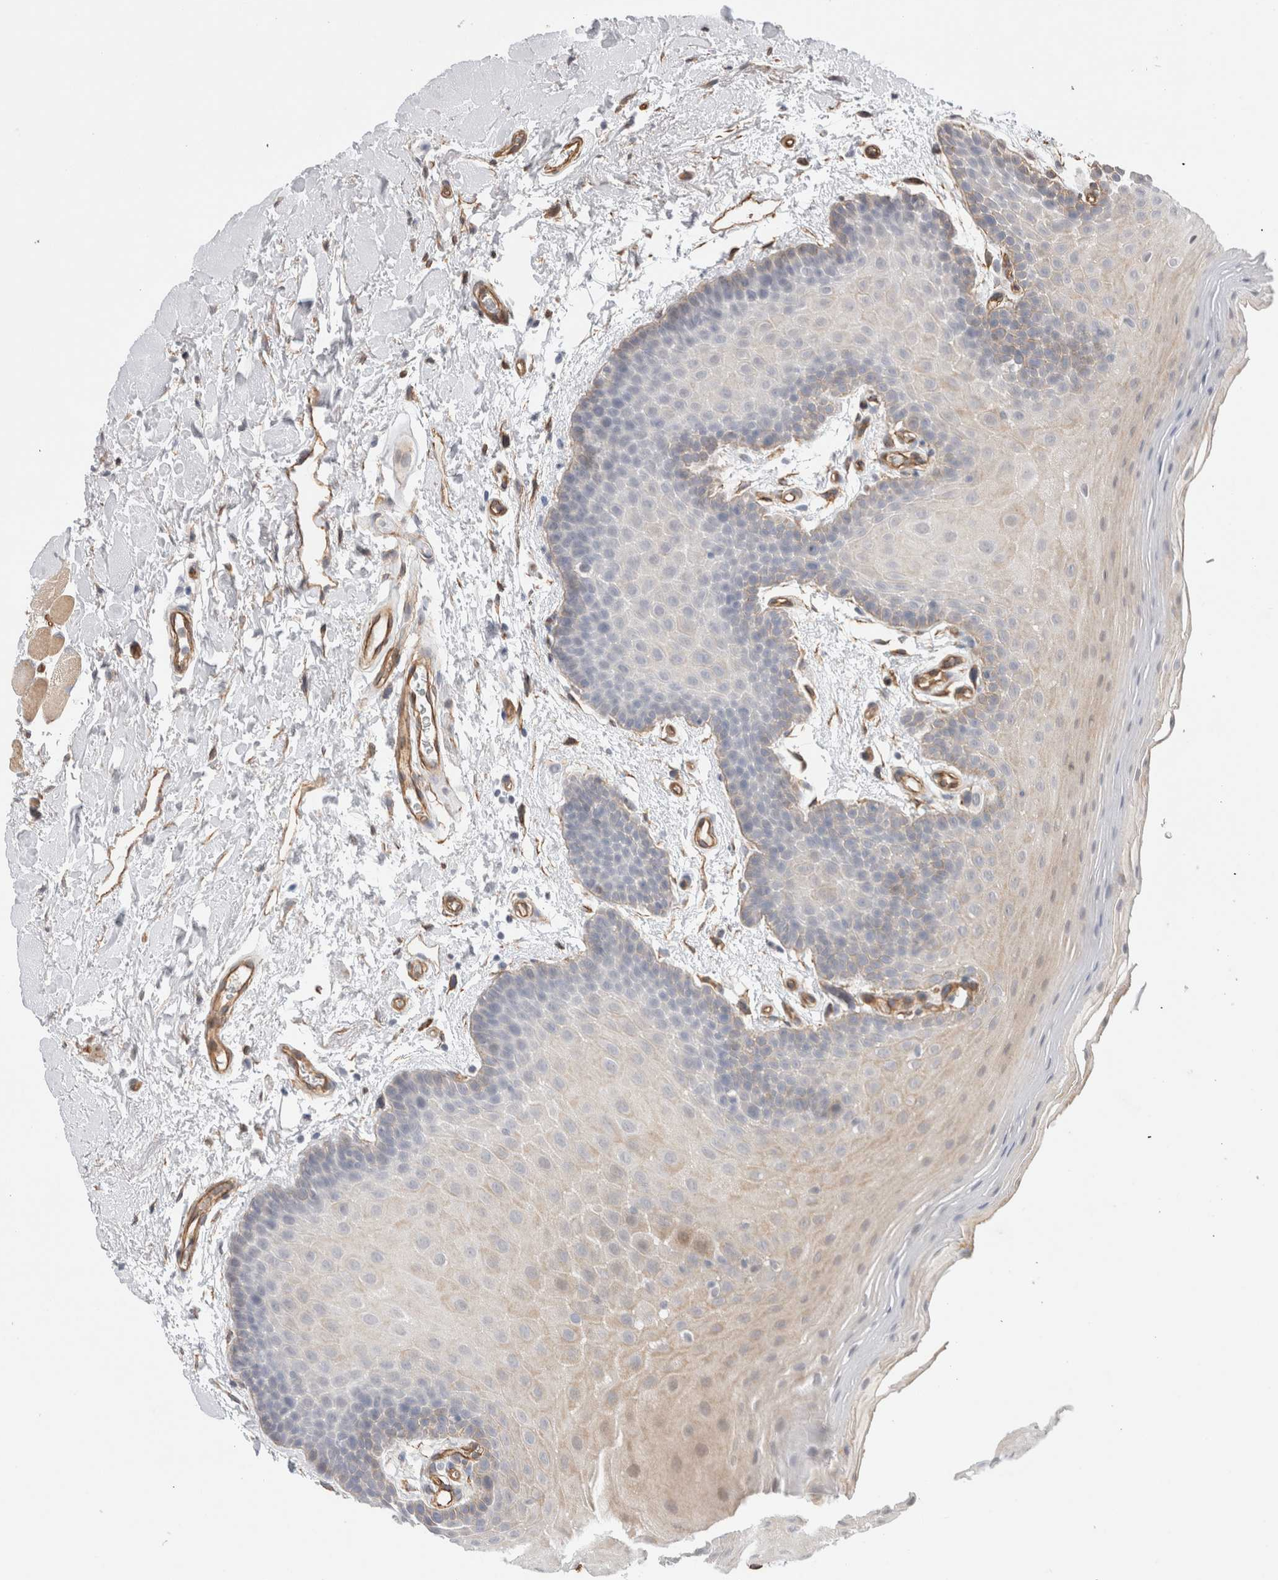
{"staining": {"intensity": "moderate", "quantity": "<25%", "location": "cytoplasmic/membranous"}, "tissue": "oral mucosa", "cell_type": "Squamous epithelial cells", "image_type": "normal", "snomed": [{"axis": "morphology", "description": "Normal tissue, NOS"}, {"axis": "topography", "description": "Oral tissue"}], "caption": "High-power microscopy captured an IHC histopathology image of benign oral mucosa, revealing moderate cytoplasmic/membranous positivity in approximately <25% of squamous epithelial cells. The protein of interest is shown in brown color, while the nuclei are stained blue.", "gene": "CAAP1", "patient": {"sex": "male", "age": 62}}